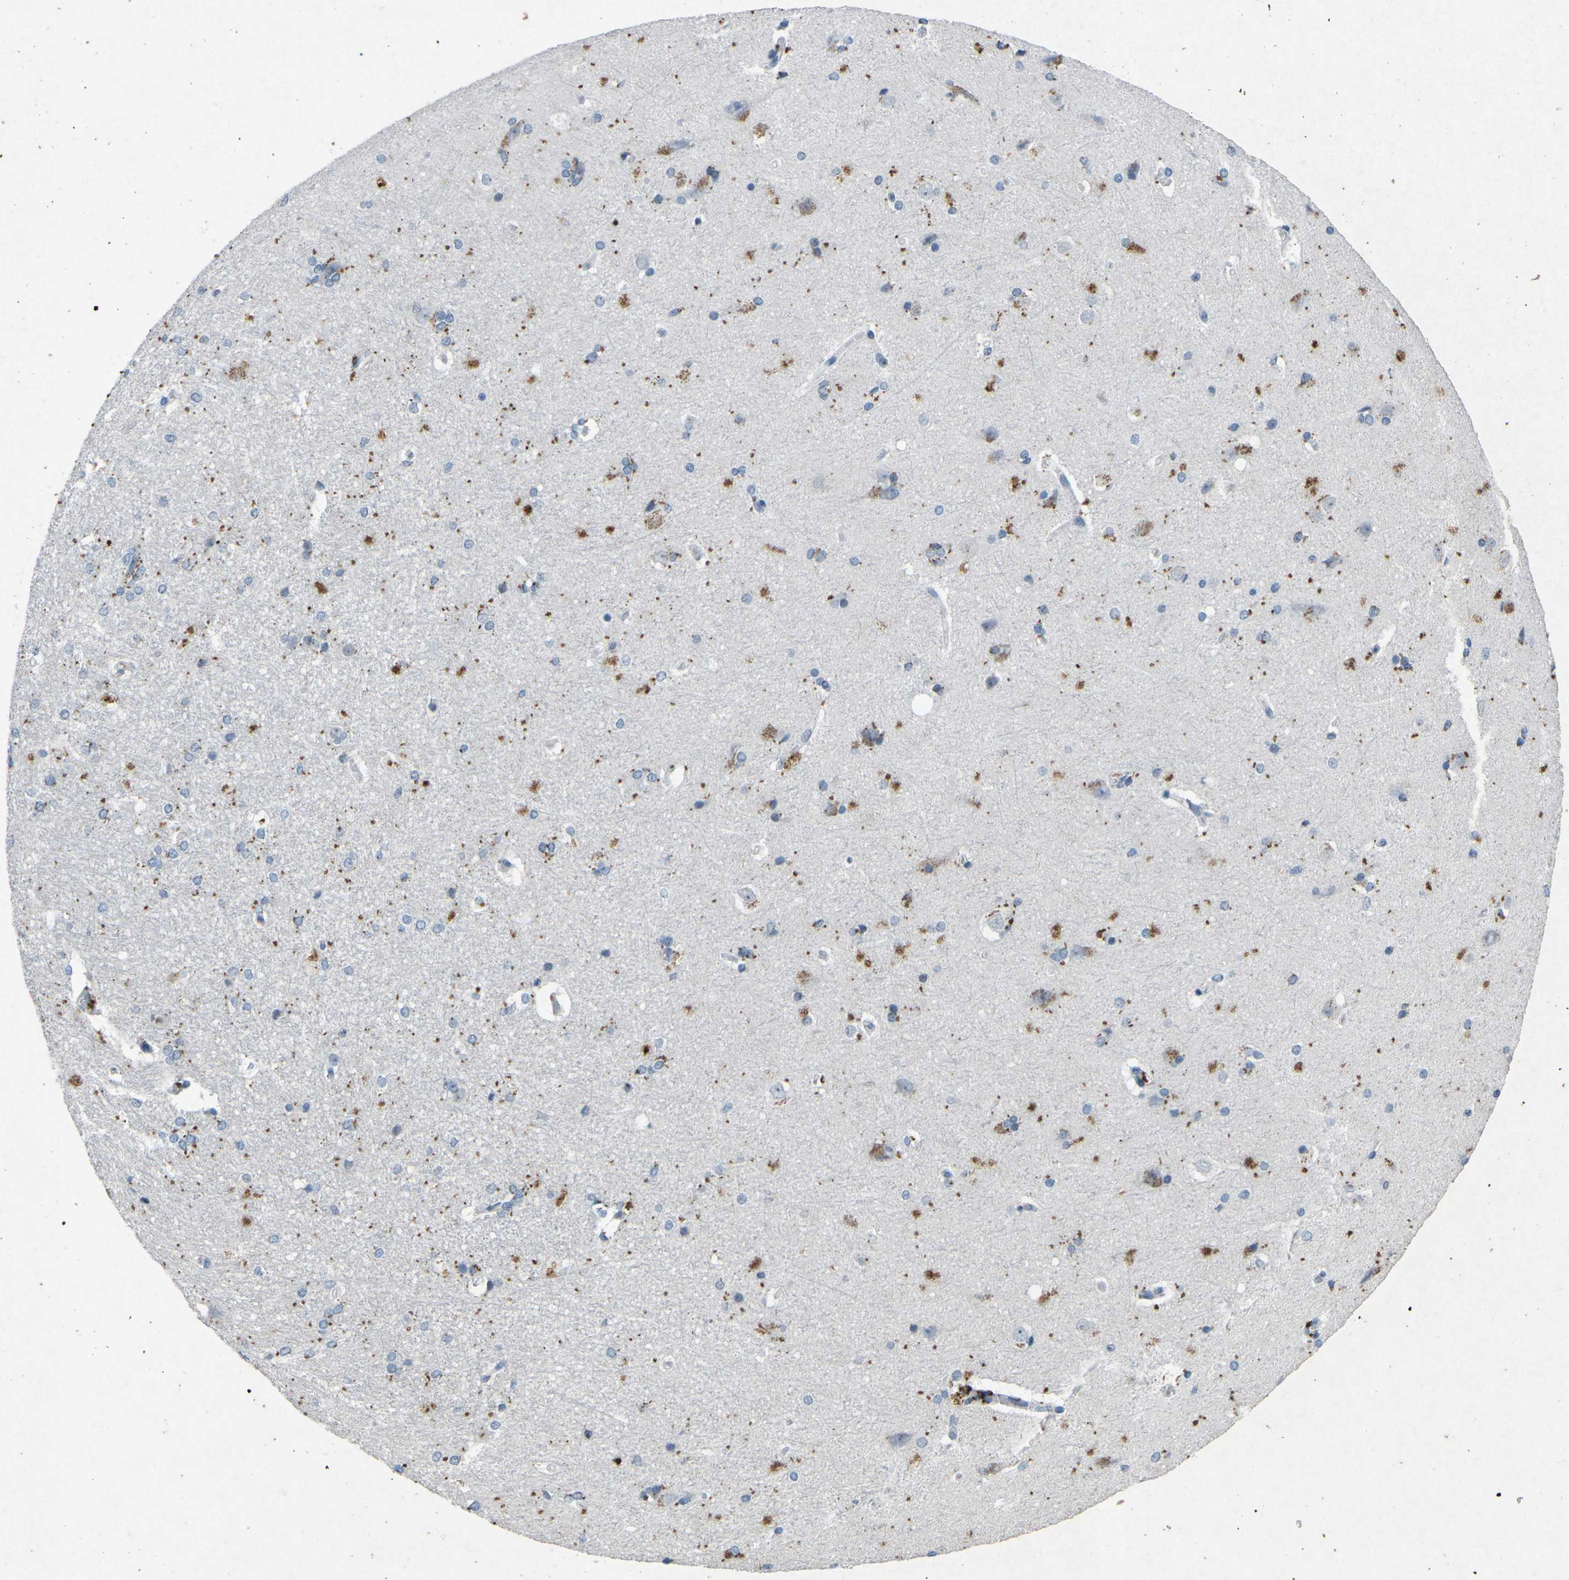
{"staining": {"intensity": "moderate", "quantity": "<25%", "location": "cytoplasmic/membranous"}, "tissue": "hippocampus", "cell_type": "Glial cells", "image_type": "normal", "snomed": [{"axis": "morphology", "description": "Normal tissue, NOS"}, {"axis": "topography", "description": "Hippocampus"}], "caption": "Moderate cytoplasmic/membranous staining for a protein is seen in approximately <25% of glial cells of unremarkable hippocampus using immunohistochemistry (IHC).", "gene": "A1BG", "patient": {"sex": "female", "age": 19}}